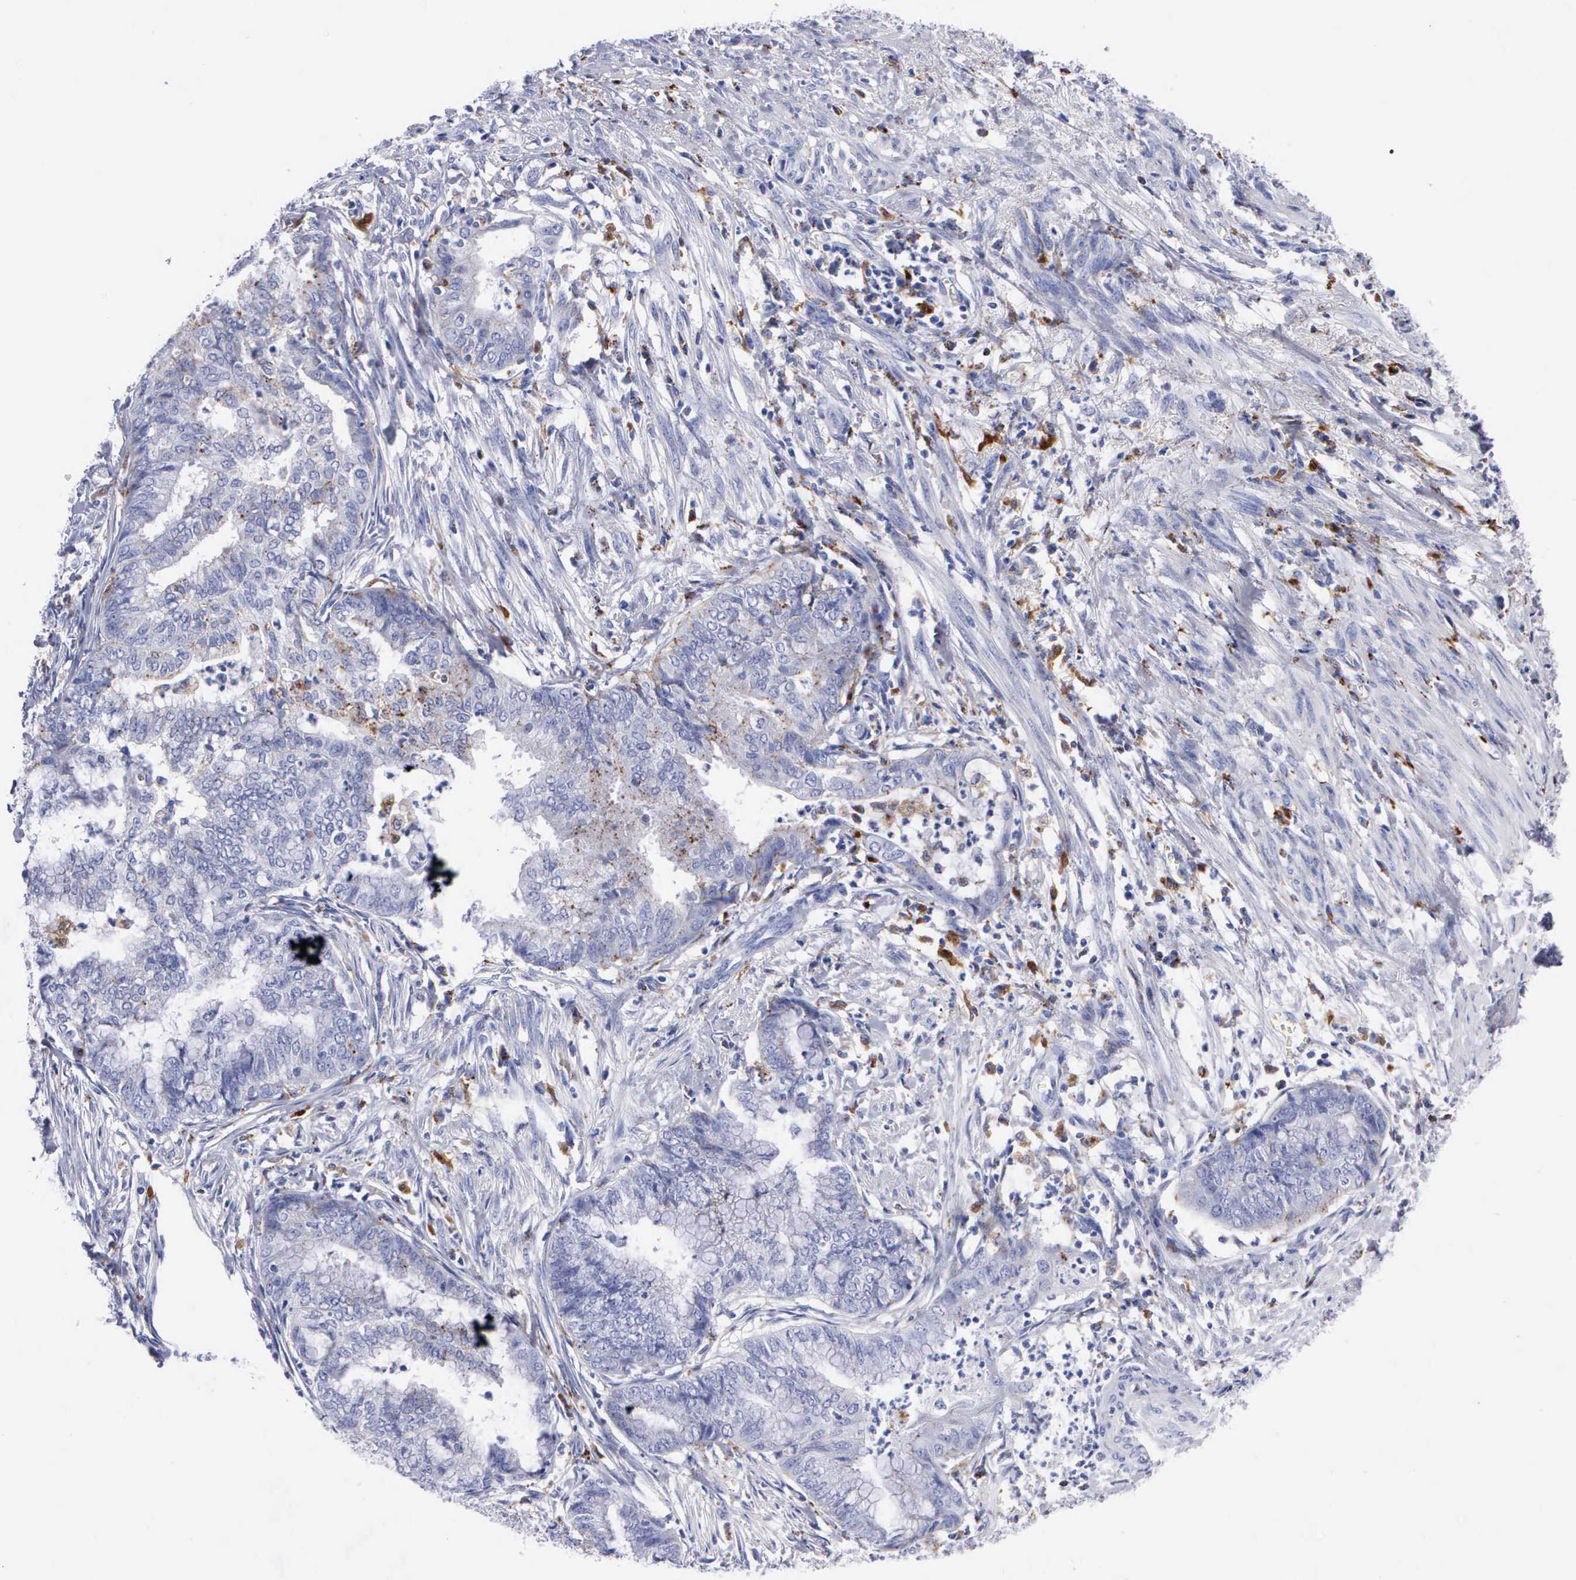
{"staining": {"intensity": "weak", "quantity": "<25%", "location": "cytoplasmic/membranous"}, "tissue": "endometrial cancer", "cell_type": "Tumor cells", "image_type": "cancer", "snomed": [{"axis": "morphology", "description": "Necrosis, NOS"}, {"axis": "morphology", "description": "Adenocarcinoma, NOS"}, {"axis": "topography", "description": "Endometrium"}], "caption": "Adenocarcinoma (endometrial) was stained to show a protein in brown. There is no significant staining in tumor cells.", "gene": "CTSH", "patient": {"sex": "female", "age": 79}}